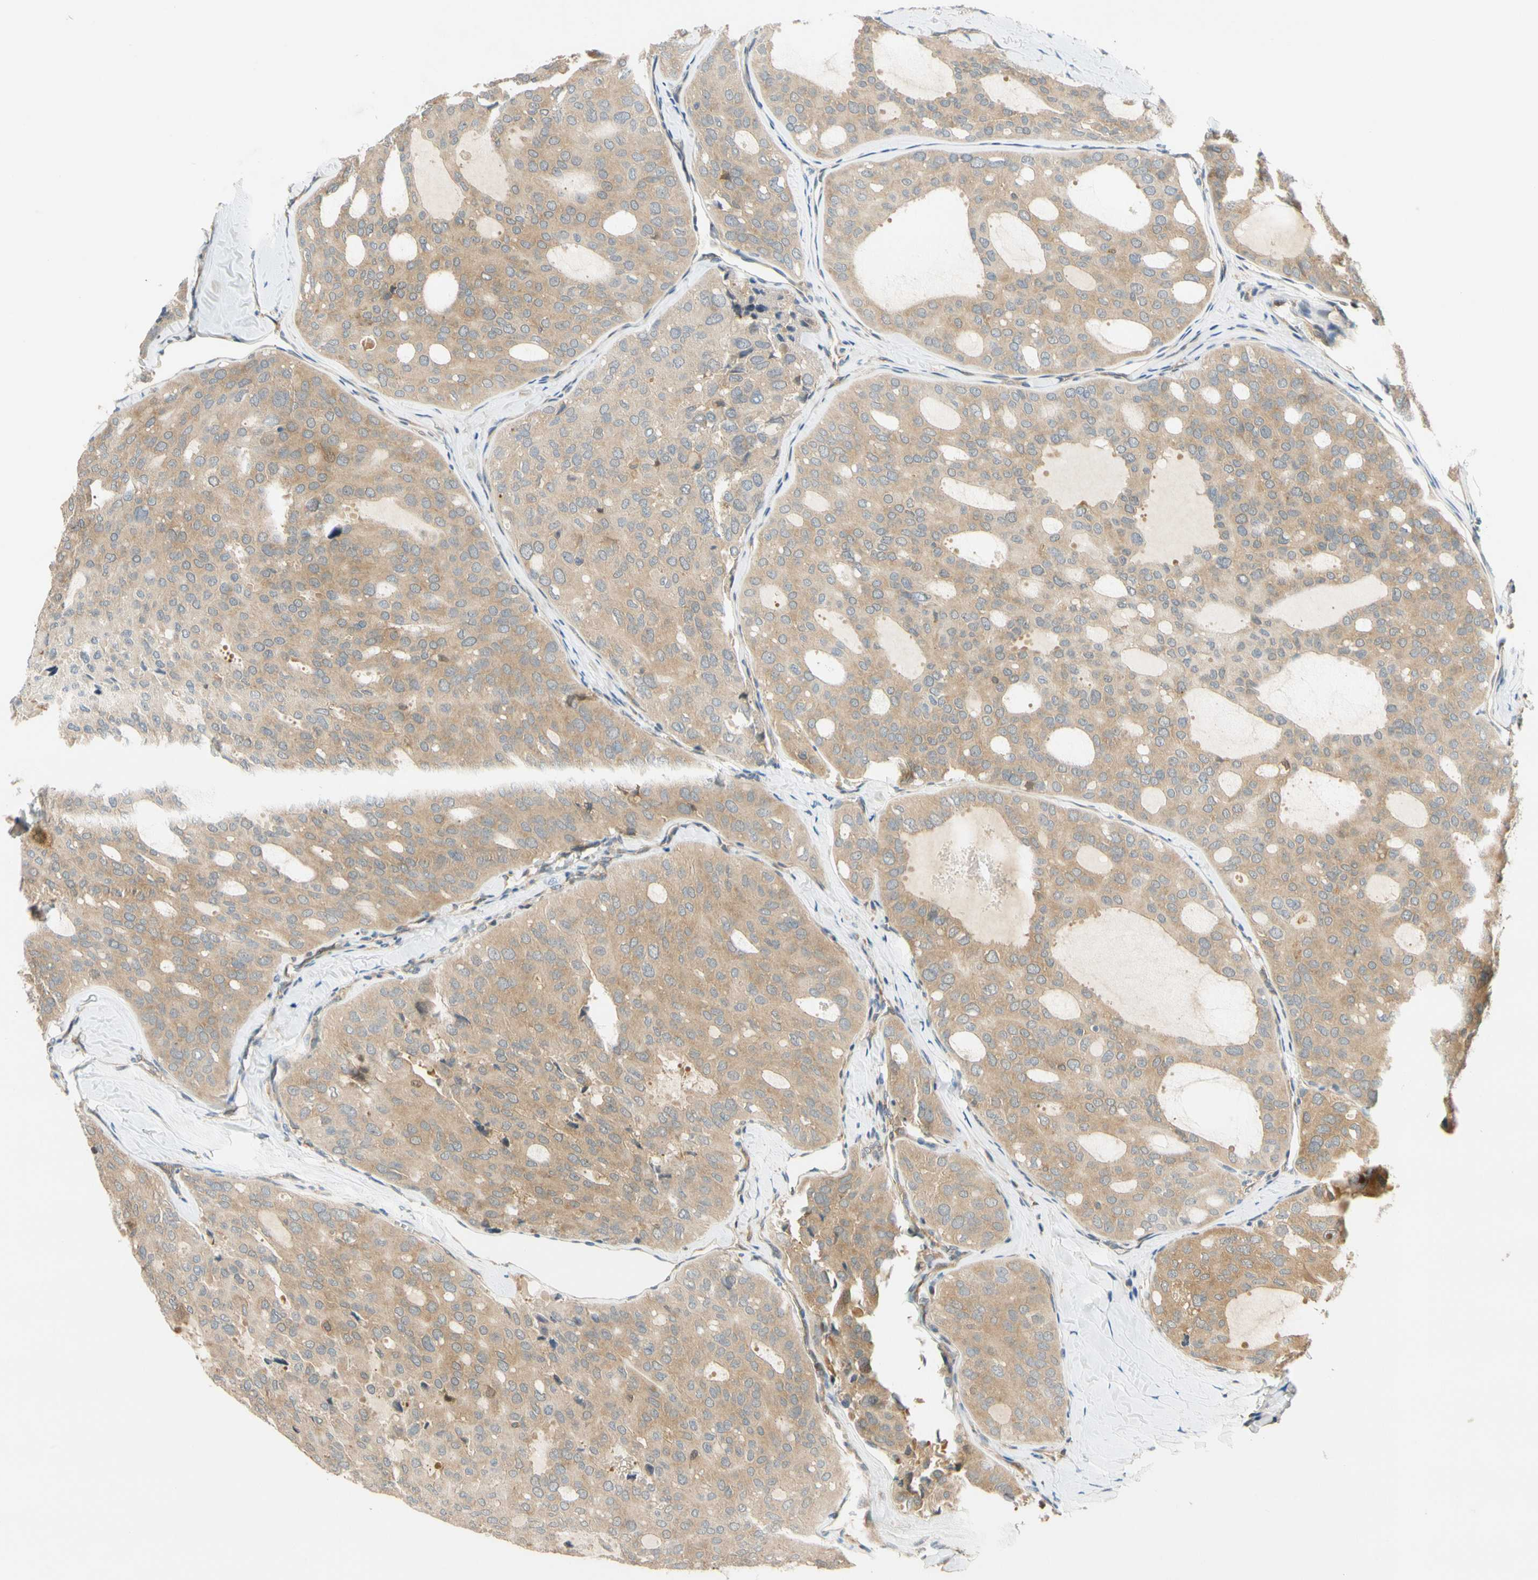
{"staining": {"intensity": "weak", "quantity": ">75%", "location": "cytoplasmic/membranous"}, "tissue": "thyroid cancer", "cell_type": "Tumor cells", "image_type": "cancer", "snomed": [{"axis": "morphology", "description": "Follicular adenoma carcinoma, NOS"}, {"axis": "topography", "description": "Thyroid gland"}], "caption": "A low amount of weak cytoplasmic/membranous staining is appreciated in about >75% of tumor cells in thyroid follicular adenoma carcinoma tissue.", "gene": "GATD1", "patient": {"sex": "male", "age": 75}}